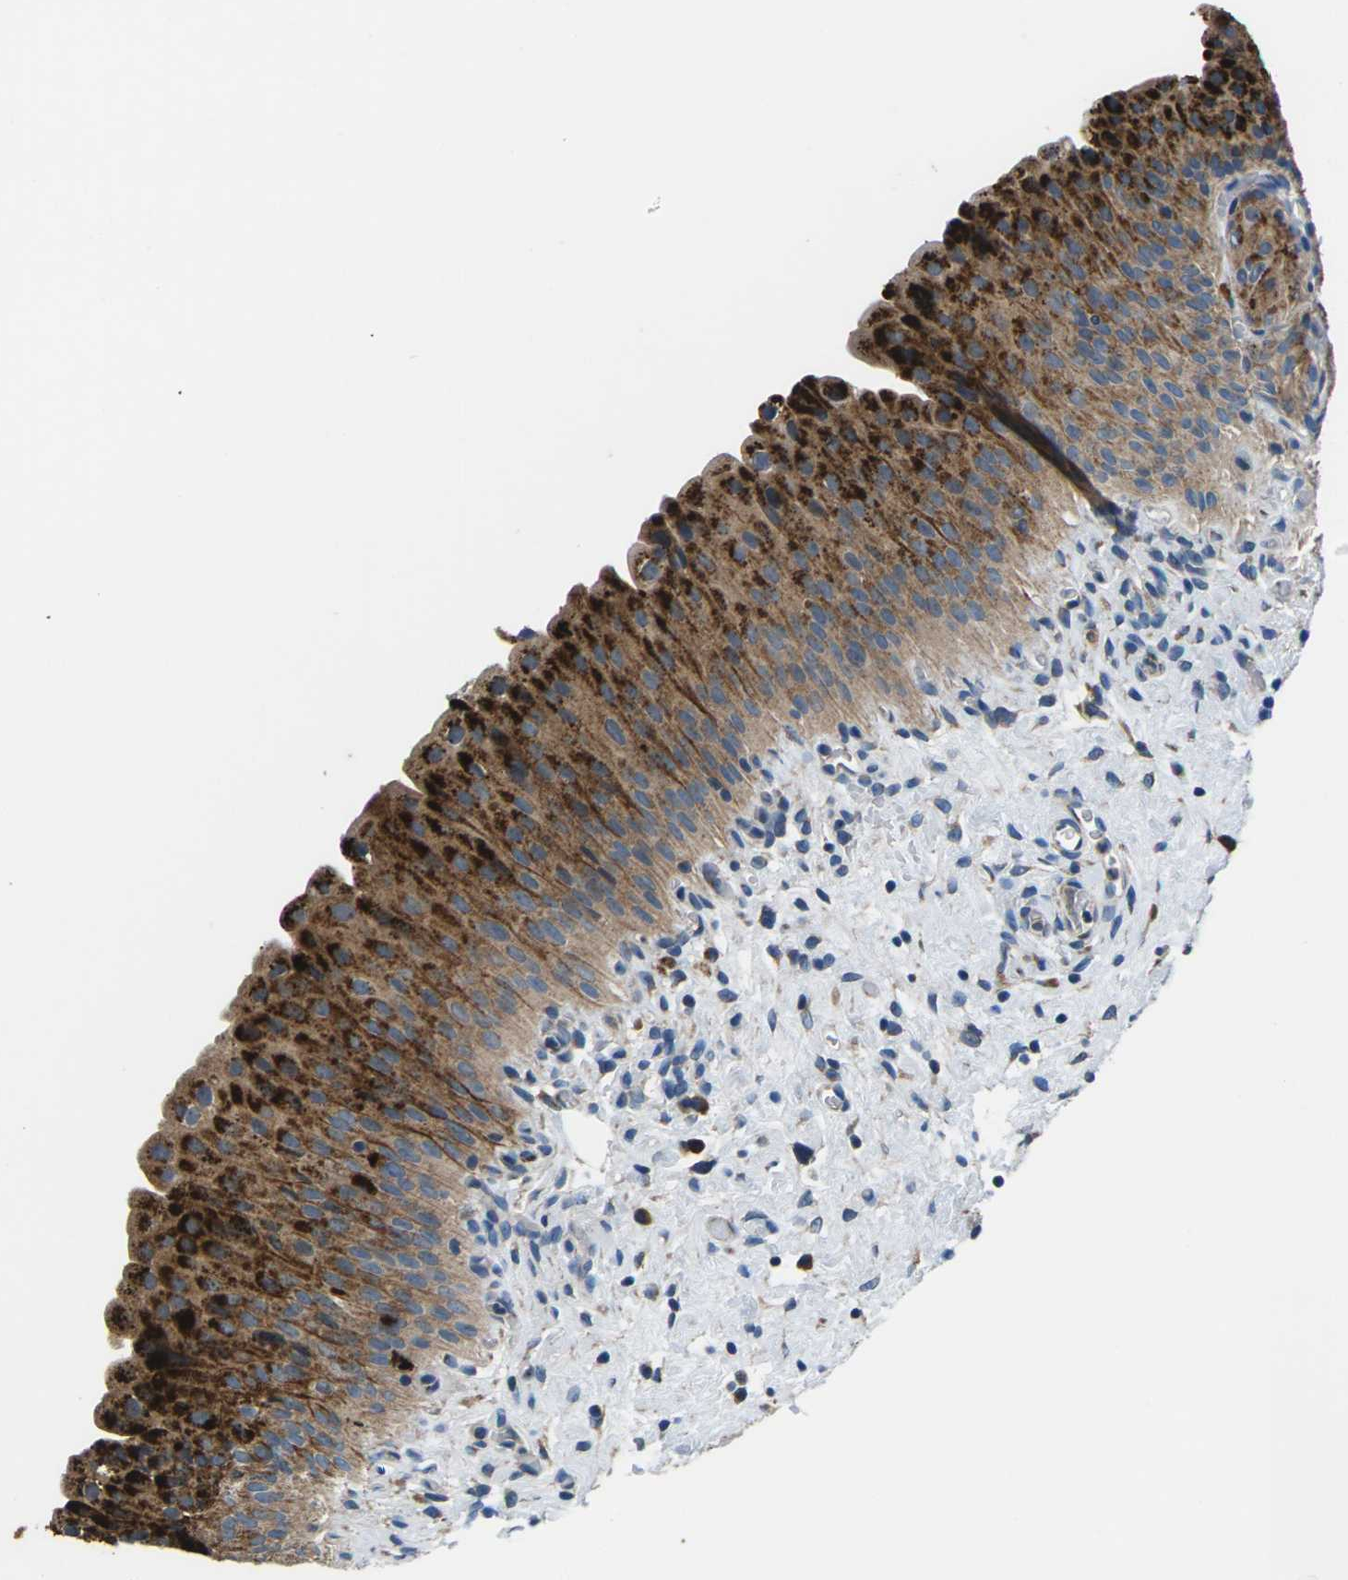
{"staining": {"intensity": "strong", "quantity": ">75%", "location": "cytoplasmic/membranous"}, "tissue": "urinary bladder", "cell_type": "Urothelial cells", "image_type": "normal", "snomed": [{"axis": "morphology", "description": "Normal tissue, NOS"}, {"axis": "morphology", "description": "Urothelial carcinoma, High grade"}, {"axis": "topography", "description": "Urinary bladder"}], "caption": "This is a micrograph of IHC staining of normal urinary bladder, which shows strong expression in the cytoplasmic/membranous of urothelial cells.", "gene": "GABRP", "patient": {"sex": "male", "age": 46}}